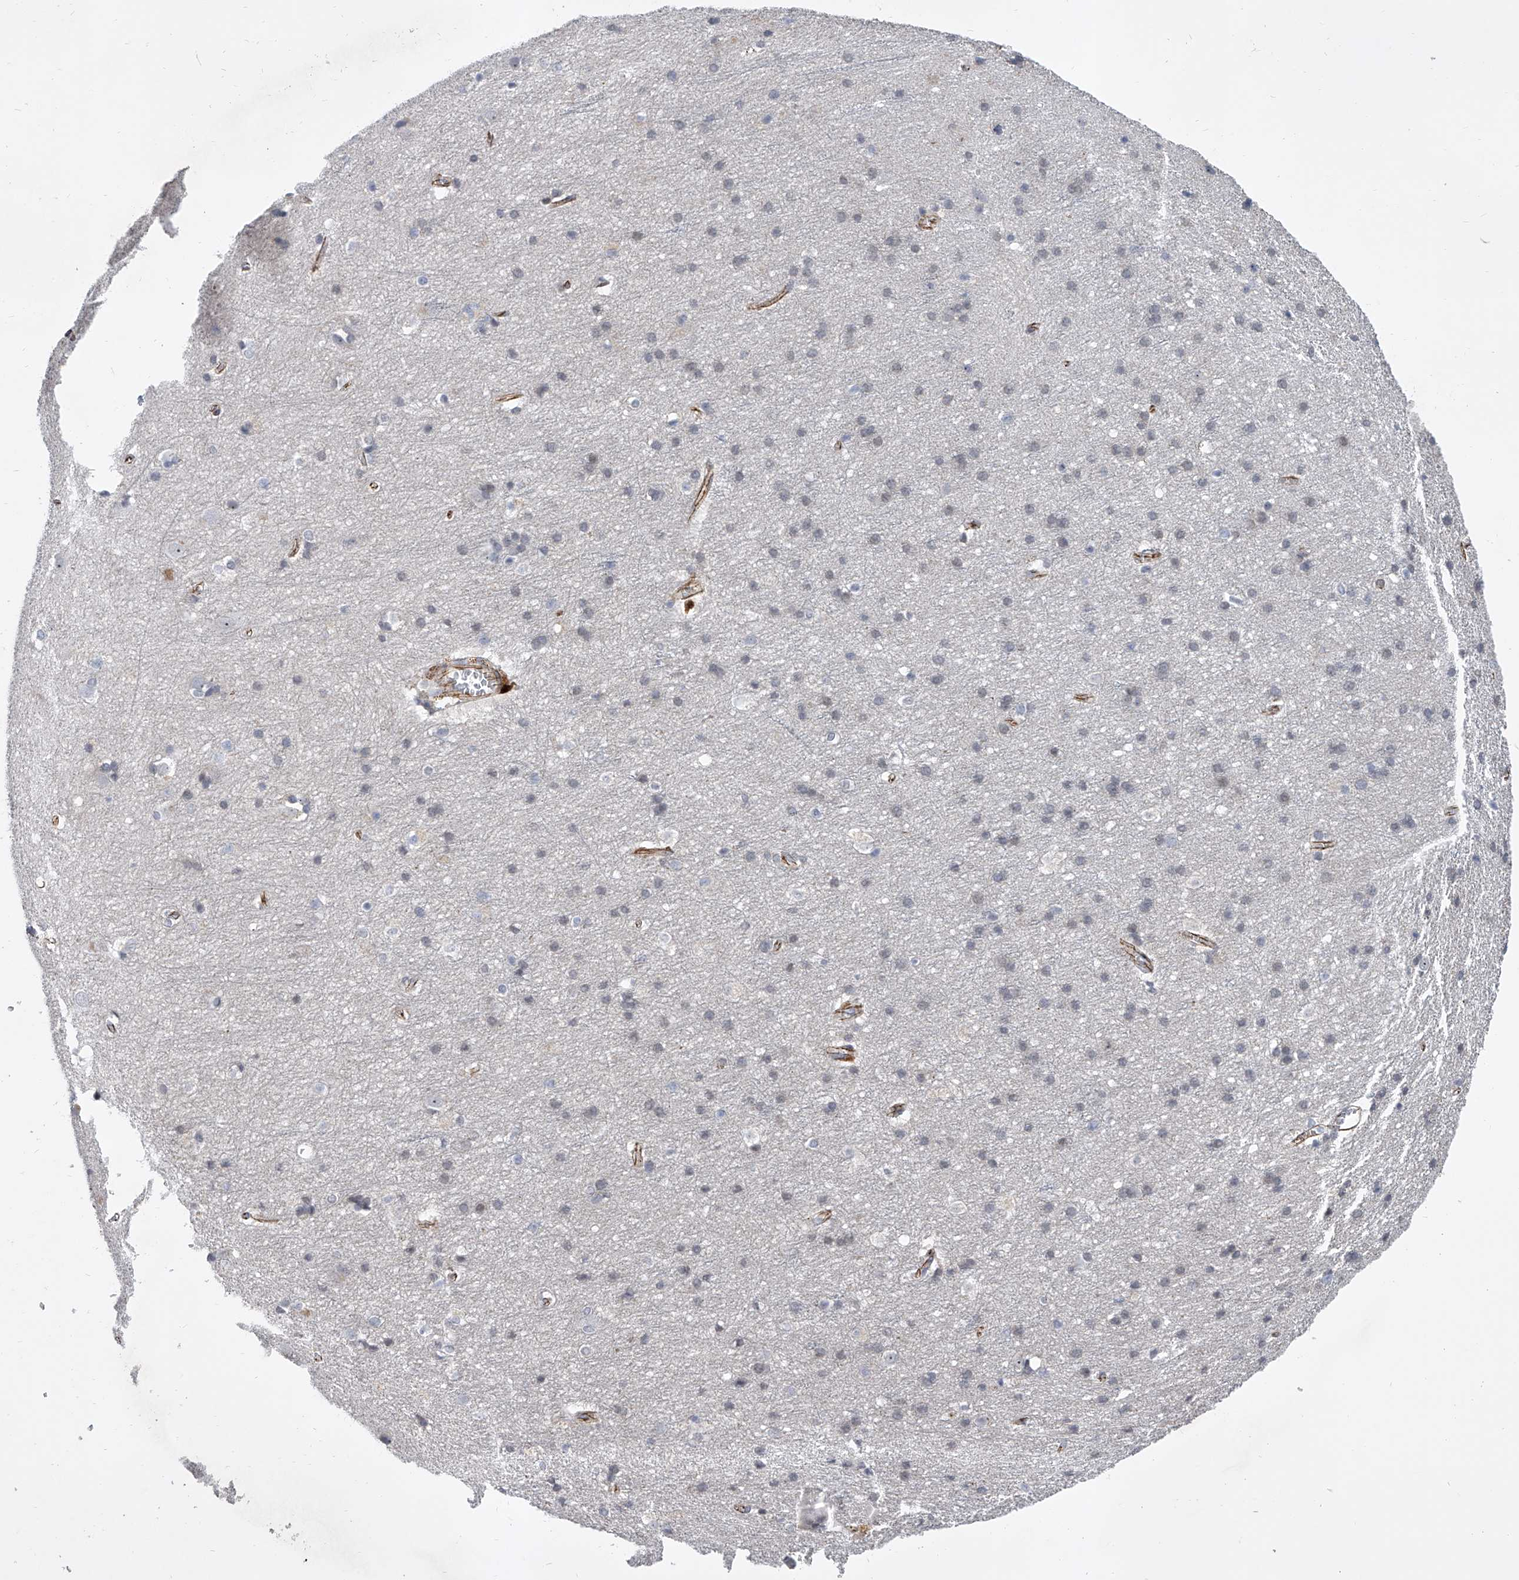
{"staining": {"intensity": "weak", "quantity": ">75%", "location": "cytoplasmic/membranous"}, "tissue": "cerebral cortex", "cell_type": "Endothelial cells", "image_type": "normal", "snomed": [{"axis": "morphology", "description": "Normal tissue, NOS"}, {"axis": "topography", "description": "Cerebral cortex"}], "caption": "A micrograph of cerebral cortex stained for a protein exhibits weak cytoplasmic/membranous brown staining in endothelial cells.", "gene": "ENSG00000250424", "patient": {"sex": "male", "age": 54}}